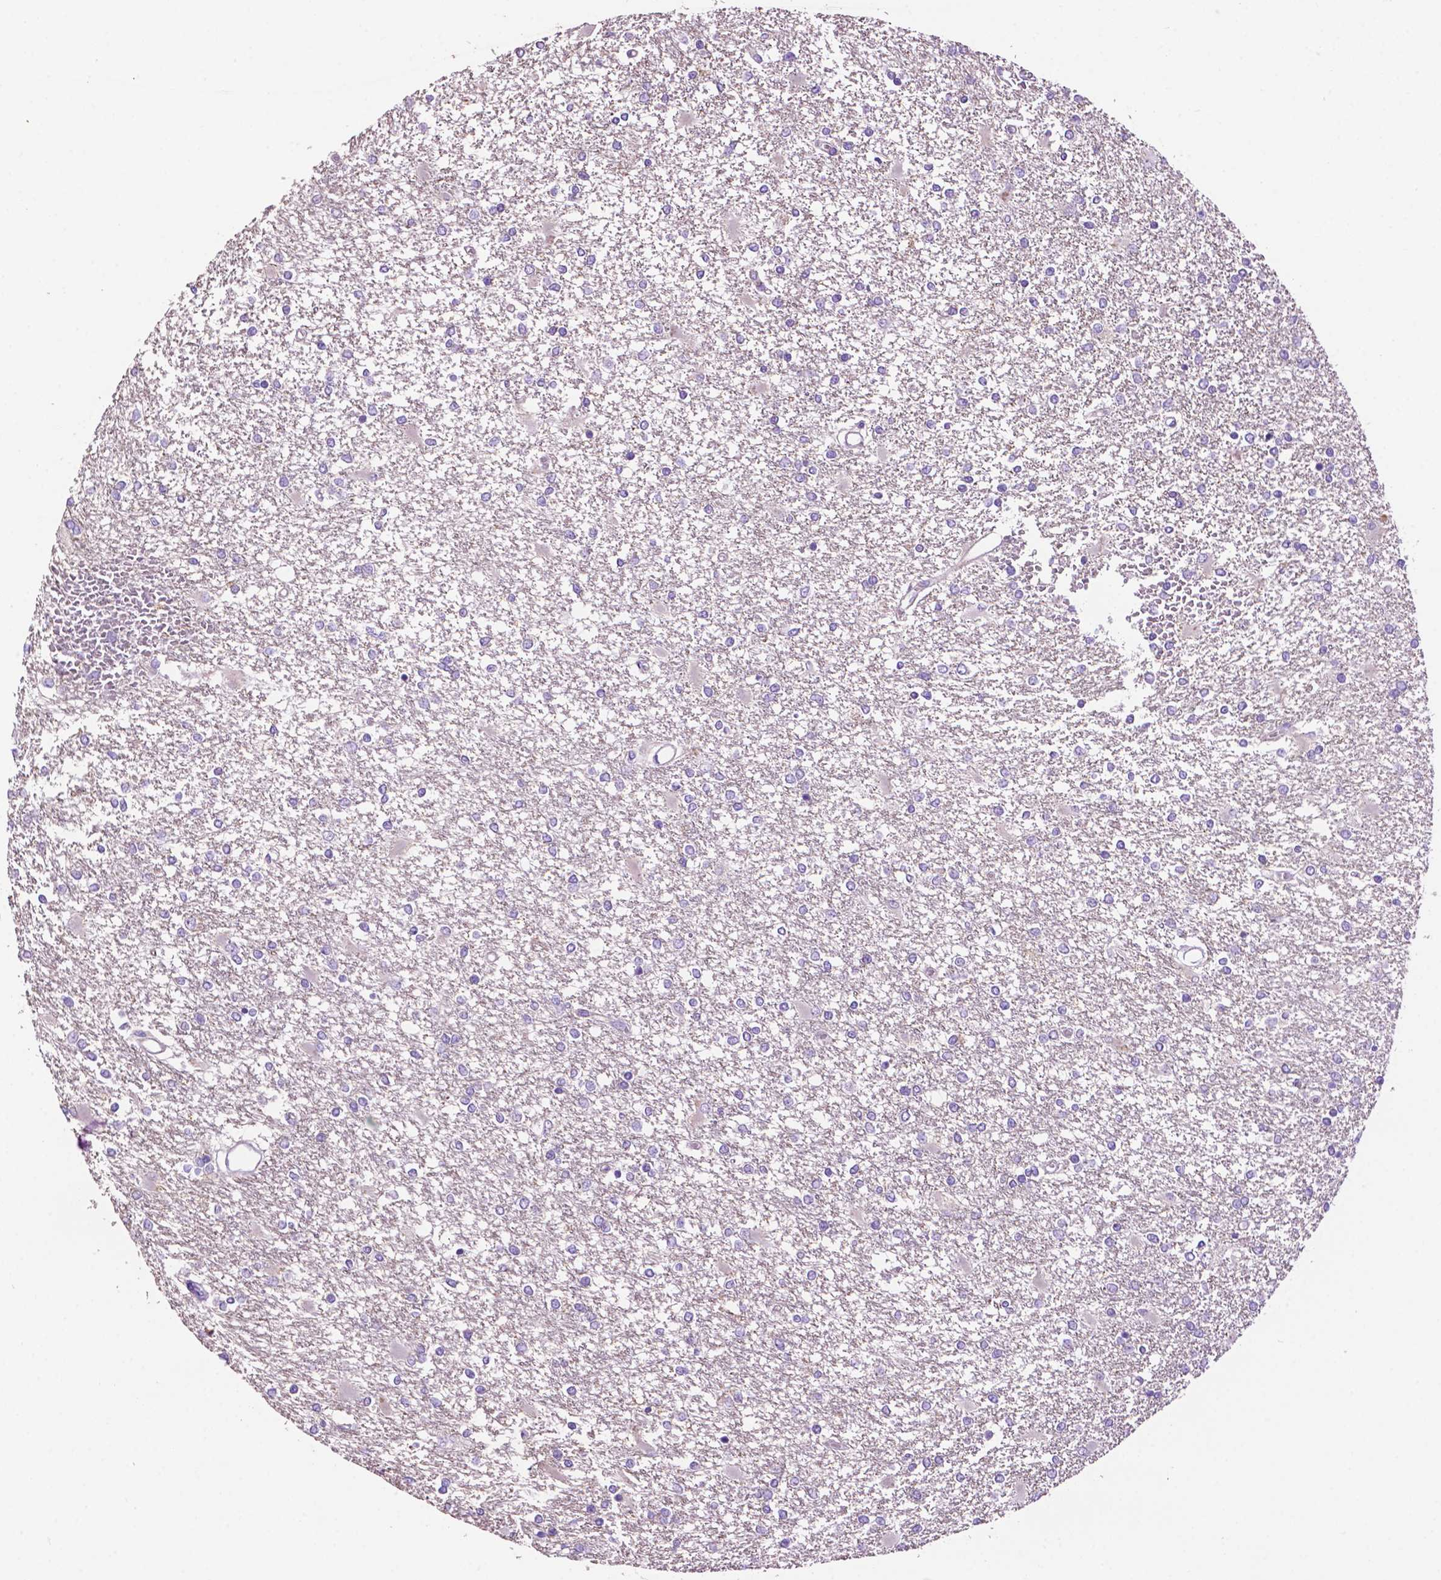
{"staining": {"intensity": "negative", "quantity": "none", "location": "none"}, "tissue": "glioma", "cell_type": "Tumor cells", "image_type": "cancer", "snomed": [{"axis": "morphology", "description": "Glioma, malignant, High grade"}, {"axis": "topography", "description": "Cerebral cortex"}], "caption": "IHC image of glioma stained for a protein (brown), which exhibits no staining in tumor cells. Nuclei are stained in blue.", "gene": "PHYHIP", "patient": {"sex": "male", "age": 79}}